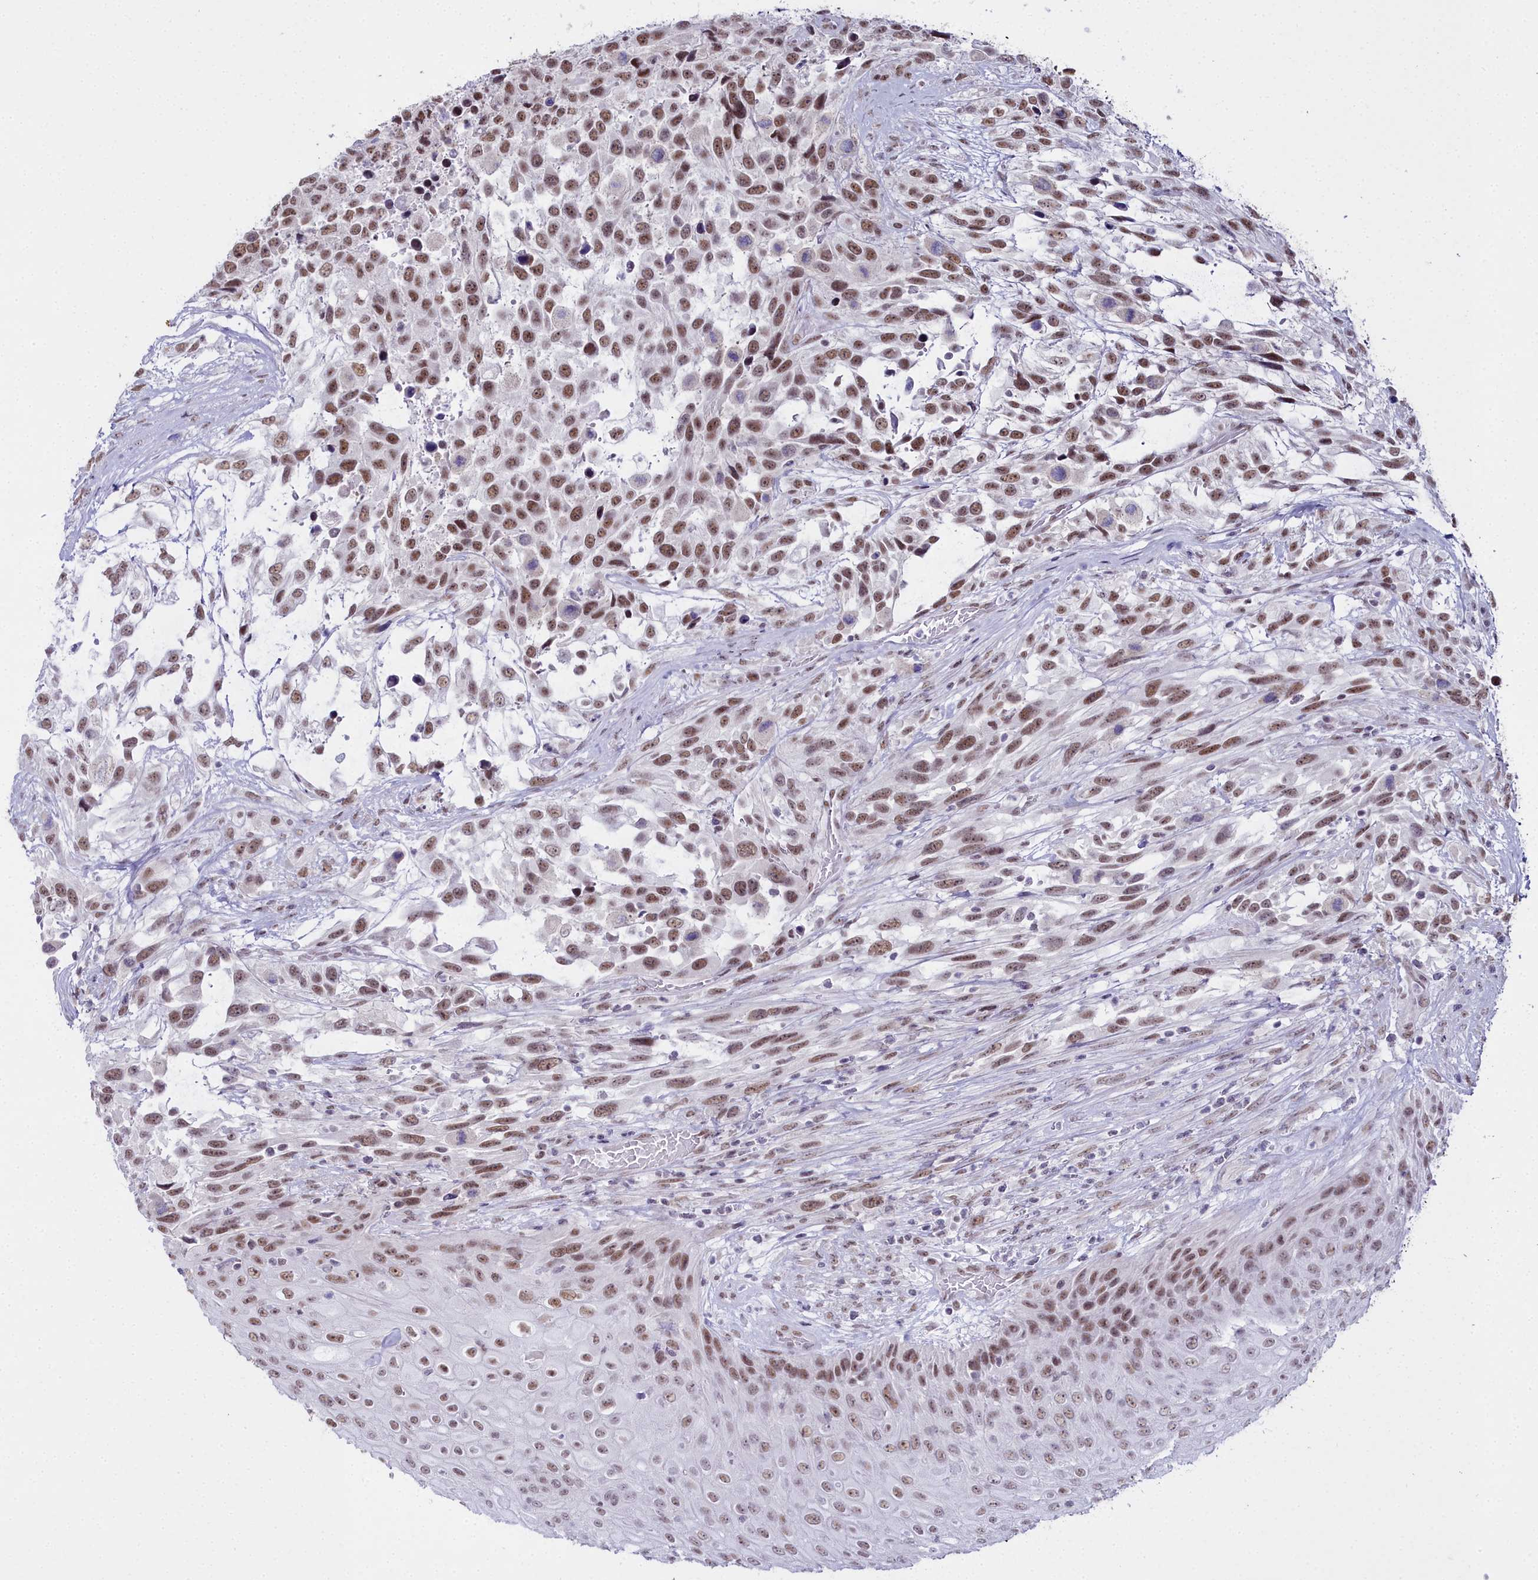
{"staining": {"intensity": "moderate", "quantity": ">75%", "location": "nuclear"}, "tissue": "urothelial cancer", "cell_type": "Tumor cells", "image_type": "cancer", "snomed": [{"axis": "morphology", "description": "Urothelial carcinoma, High grade"}, {"axis": "topography", "description": "Urinary bladder"}], "caption": "High-power microscopy captured an immunohistochemistry image of urothelial cancer, revealing moderate nuclear positivity in approximately >75% of tumor cells.", "gene": "RBM12", "patient": {"sex": "female", "age": 70}}